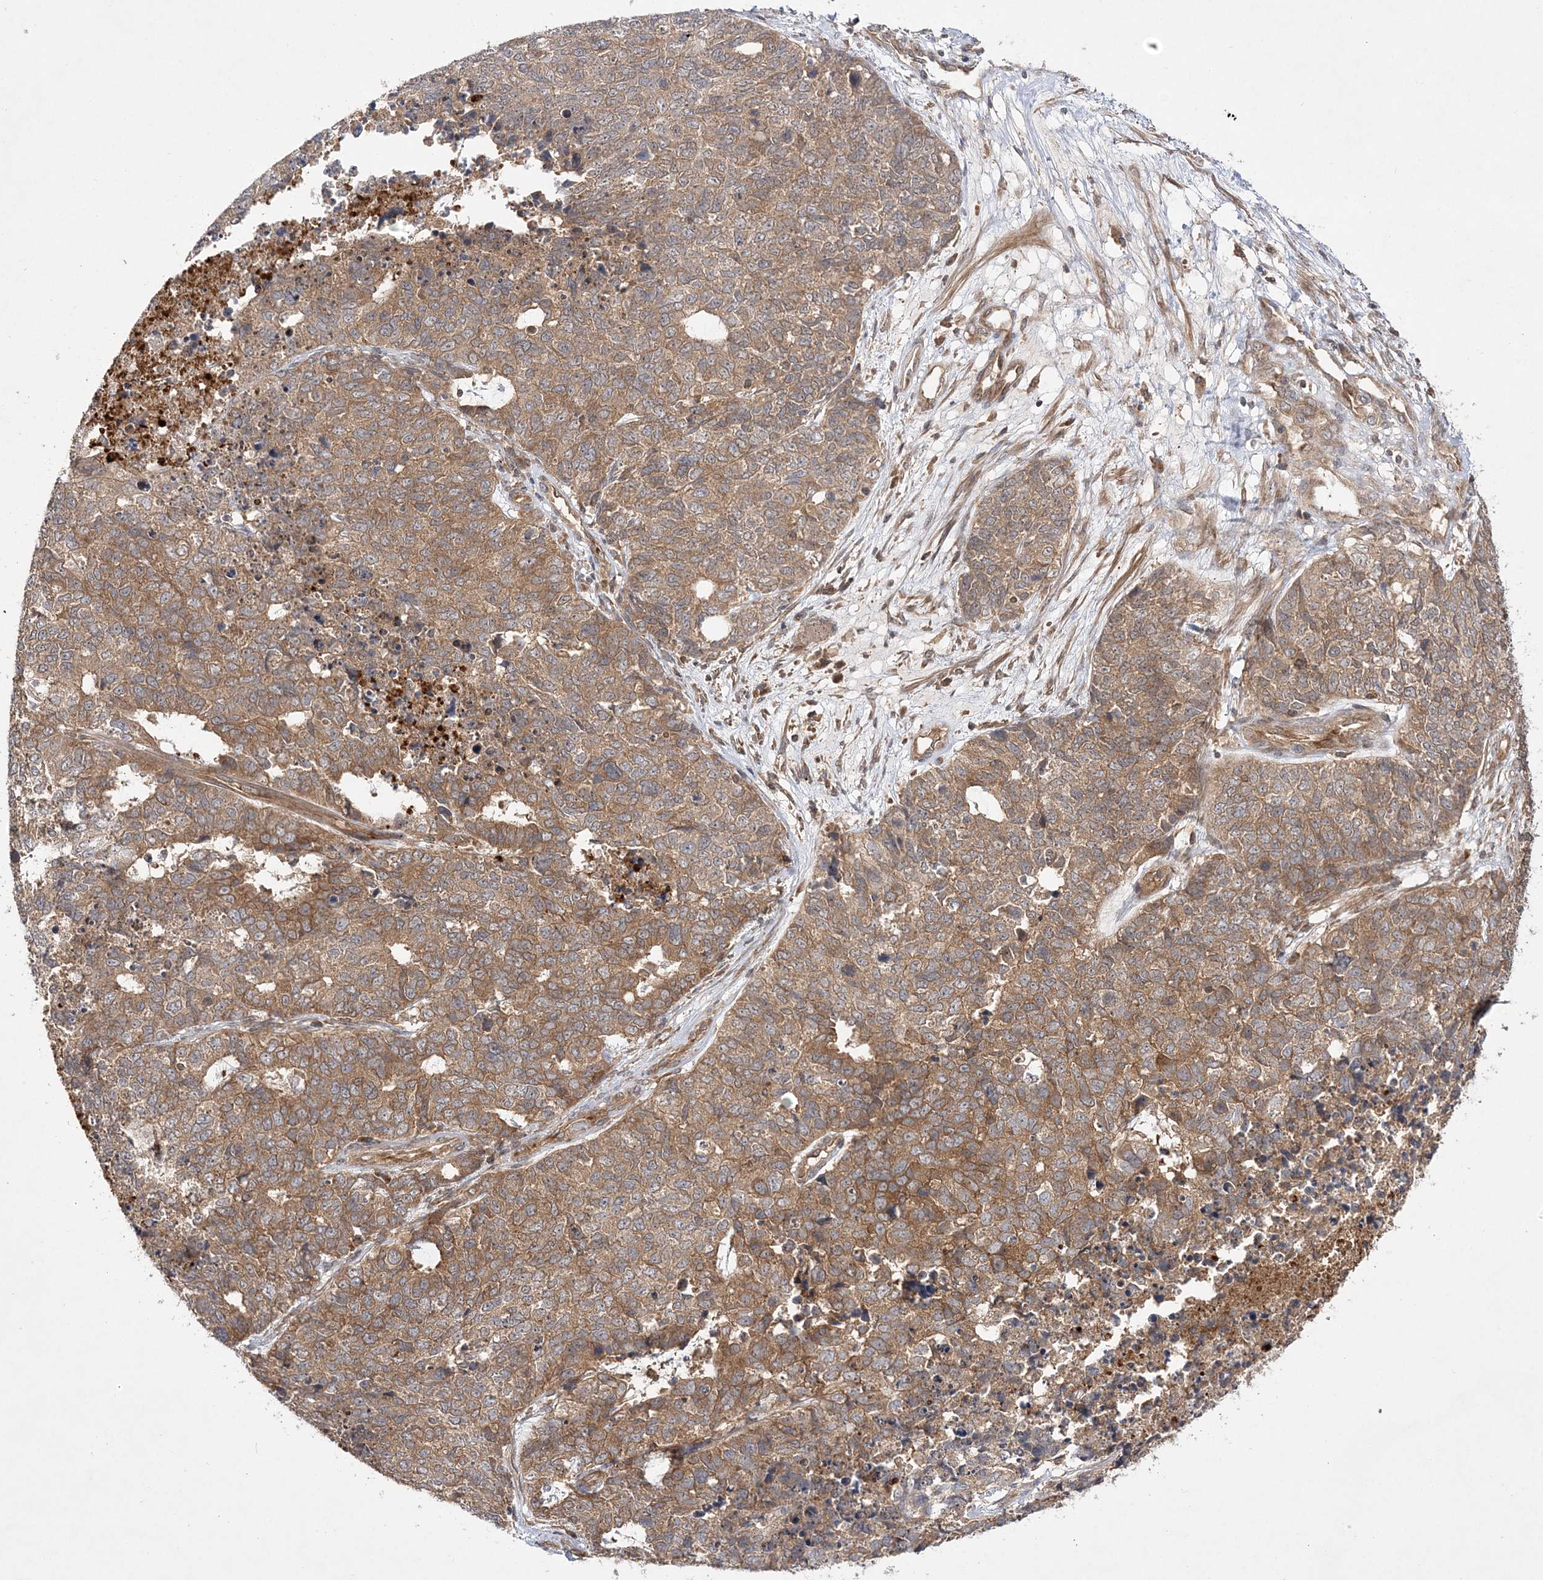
{"staining": {"intensity": "moderate", "quantity": ">75%", "location": "cytoplasmic/membranous"}, "tissue": "cervical cancer", "cell_type": "Tumor cells", "image_type": "cancer", "snomed": [{"axis": "morphology", "description": "Squamous cell carcinoma, NOS"}, {"axis": "topography", "description": "Cervix"}], "caption": "Moderate cytoplasmic/membranous protein expression is appreciated in approximately >75% of tumor cells in cervical cancer. The staining is performed using DAB (3,3'-diaminobenzidine) brown chromogen to label protein expression. The nuclei are counter-stained blue using hematoxylin.", "gene": "TMEM9B", "patient": {"sex": "female", "age": 63}}